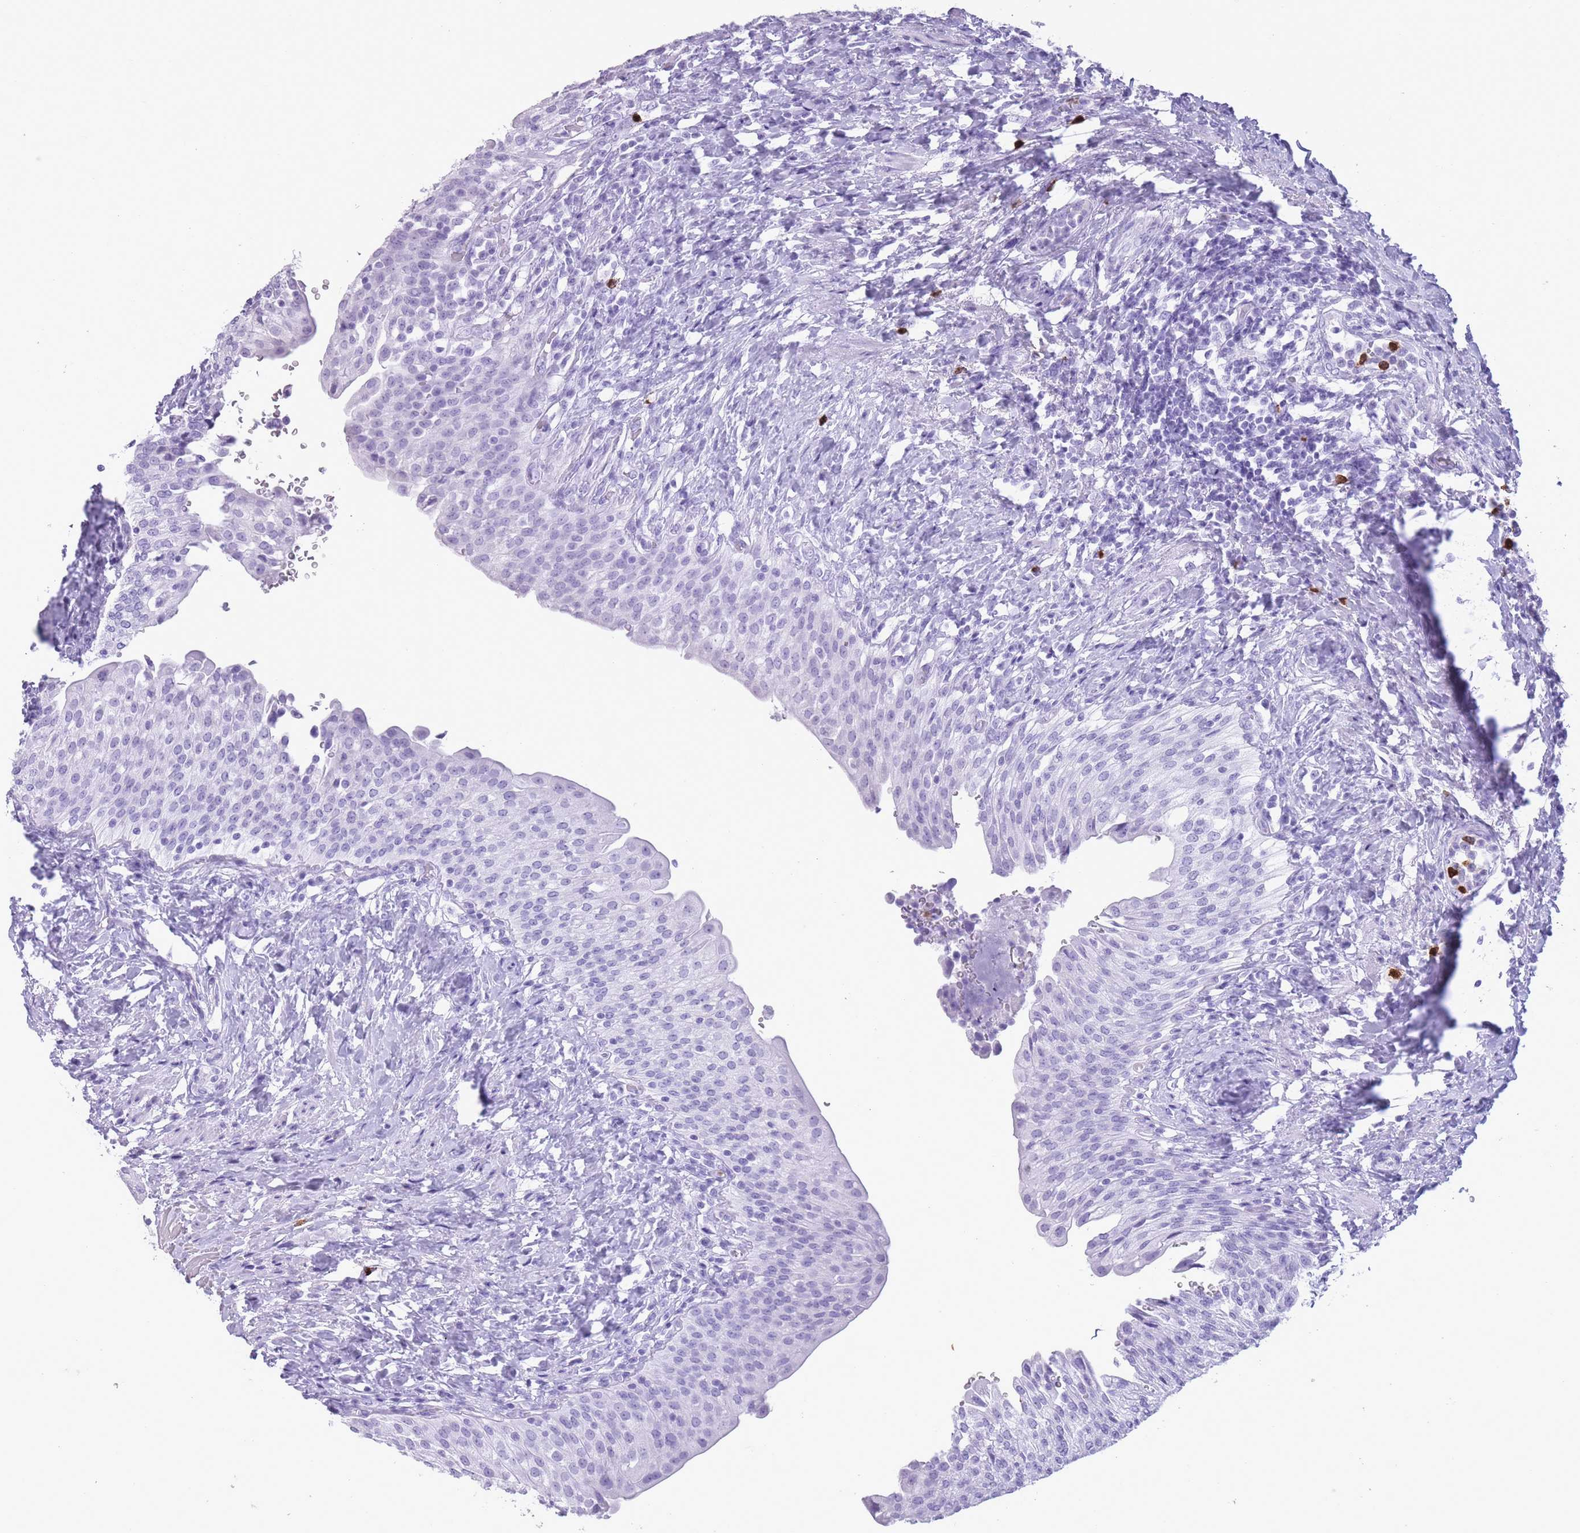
{"staining": {"intensity": "negative", "quantity": "none", "location": "none"}, "tissue": "urinary bladder", "cell_type": "Urothelial cells", "image_type": "normal", "snomed": [{"axis": "morphology", "description": "Normal tissue, NOS"}, {"axis": "morphology", "description": "Inflammation, NOS"}, {"axis": "topography", "description": "Urinary bladder"}], "caption": "Human urinary bladder stained for a protein using immunohistochemistry shows no staining in urothelial cells.", "gene": "OR4F16", "patient": {"sex": "male", "age": 64}}